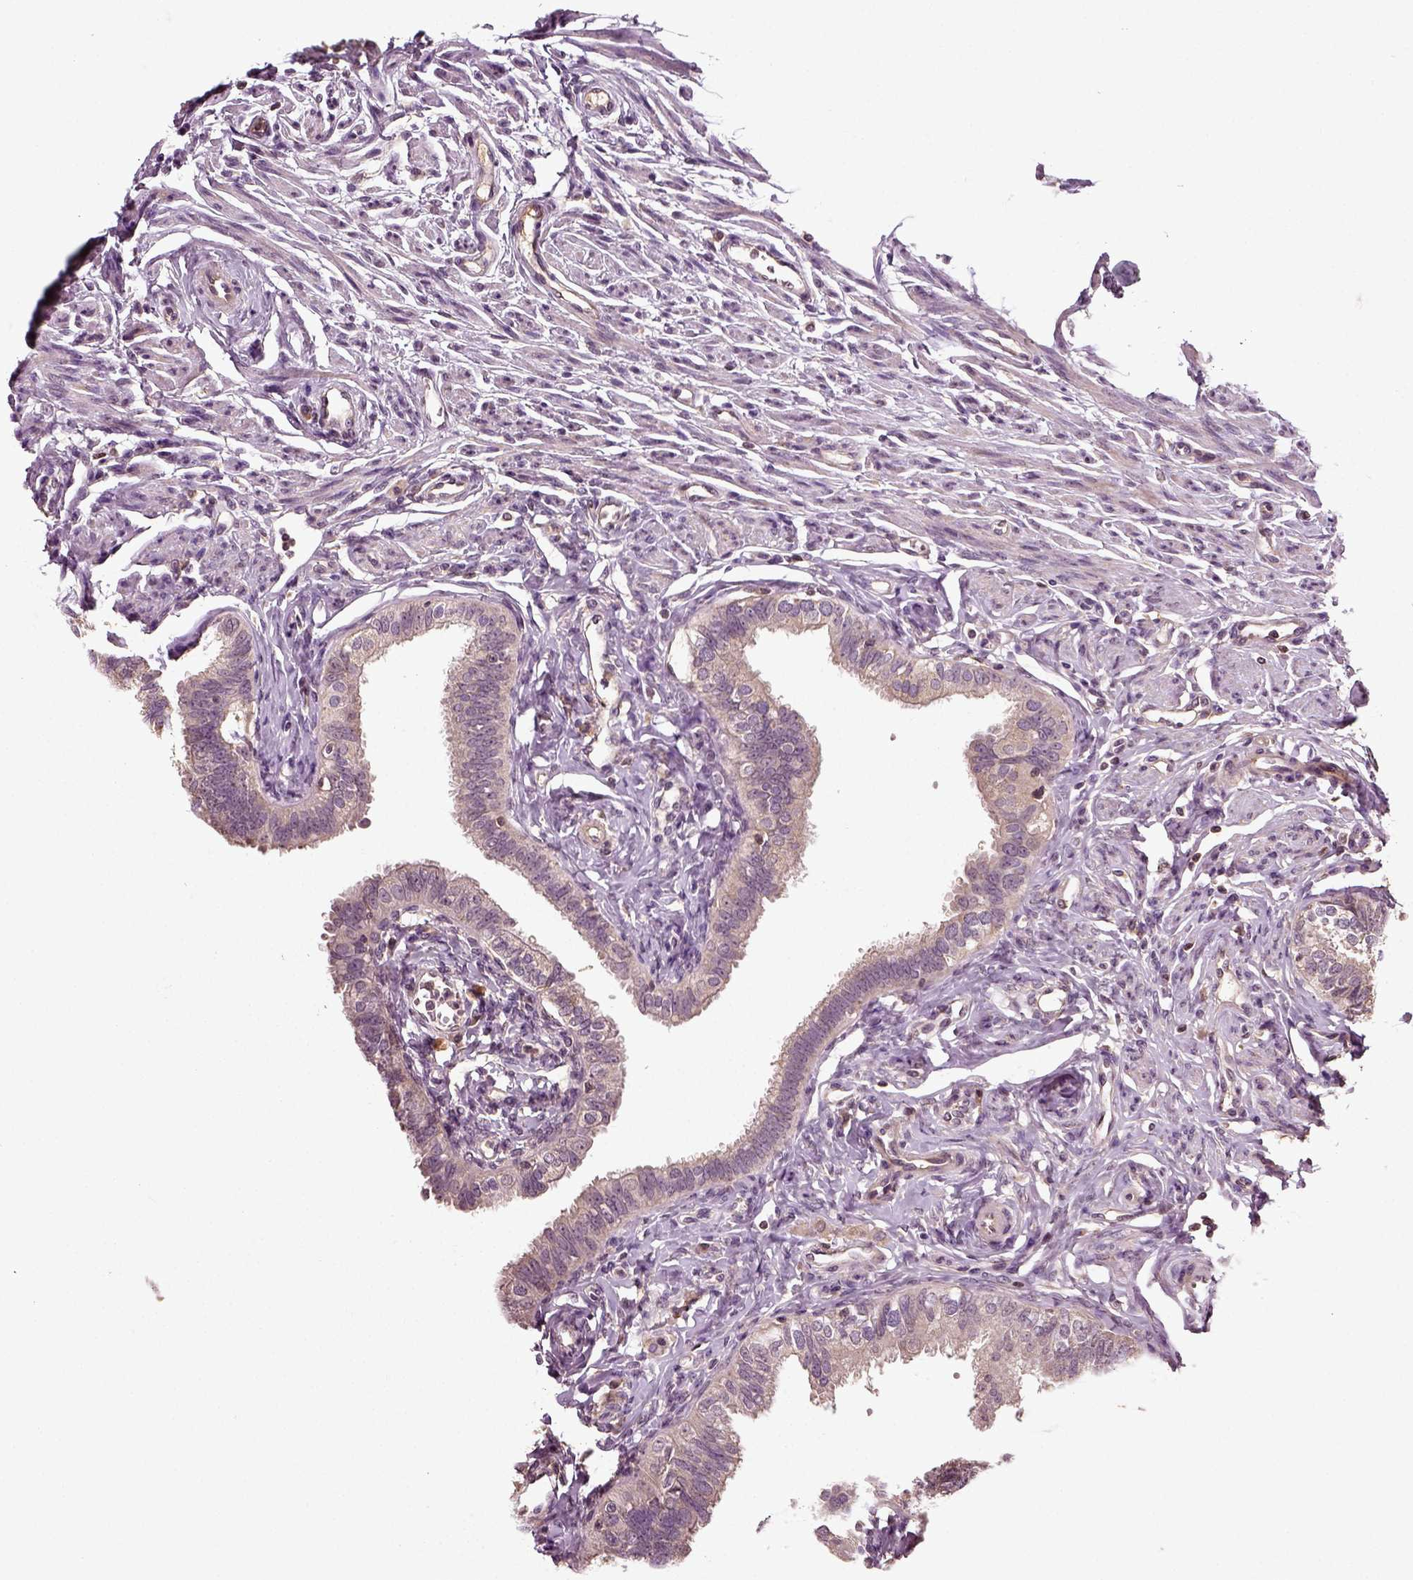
{"staining": {"intensity": "weak", "quantity": "25%-75%", "location": "cytoplasmic/membranous"}, "tissue": "fallopian tube", "cell_type": "Glandular cells", "image_type": "normal", "snomed": [{"axis": "morphology", "description": "Normal tissue, NOS"}, {"axis": "topography", "description": "Fallopian tube"}], "caption": "IHC staining of benign fallopian tube, which shows low levels of weak cytoplasmic/membranous positivity in approximately 25%-75% of glandular cells indicating weak cytoplasmic/membranous protein staining. The staining was performed using DAB (brown) for protein detection and nuclei were counterstained in hematoxylin (blue).", "gene": "ERV3", "patient": {"sex": "female", "age": 54}}